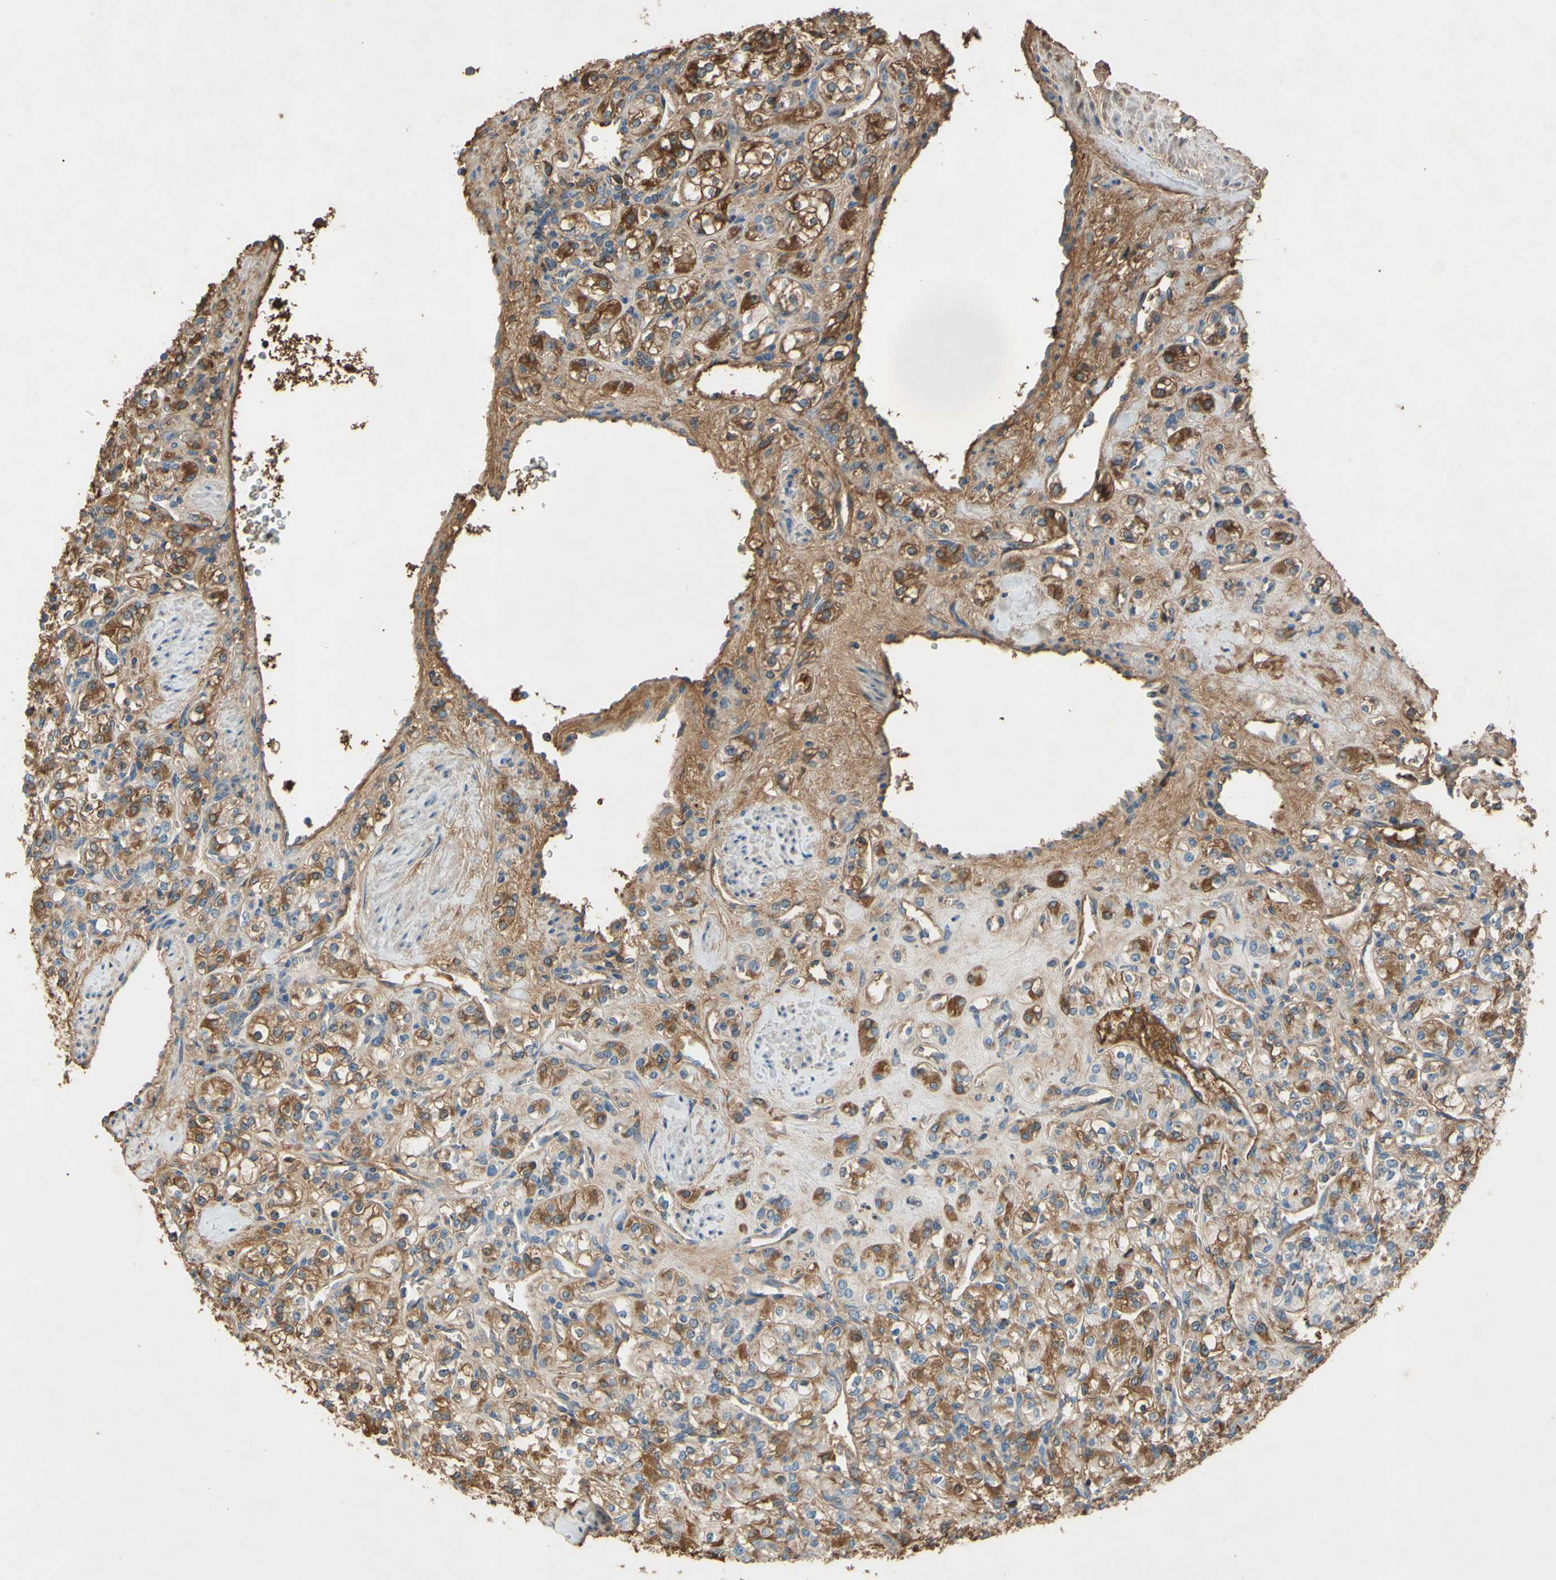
{"staining": {"intensity": "moderate", "quantity": ">75%", "location": "cytoplasmic/membranous"}, "tissue": "renal cancer", "cell_type": "Tumor cells", "image_type": "cancer", "snomed": [{"axis": "morphology", "description": "Adenocarcinoma, NOS"}, {"axis": "topography", "description": "Kidney"}], "caption": "Protein expression analysis of renal cancer exhibits moderate cytoplasmic/membranous expression in about >75% of tumor cells.", "gene": "TIMP2", "patient": {"sex": "male", "age": 77}}